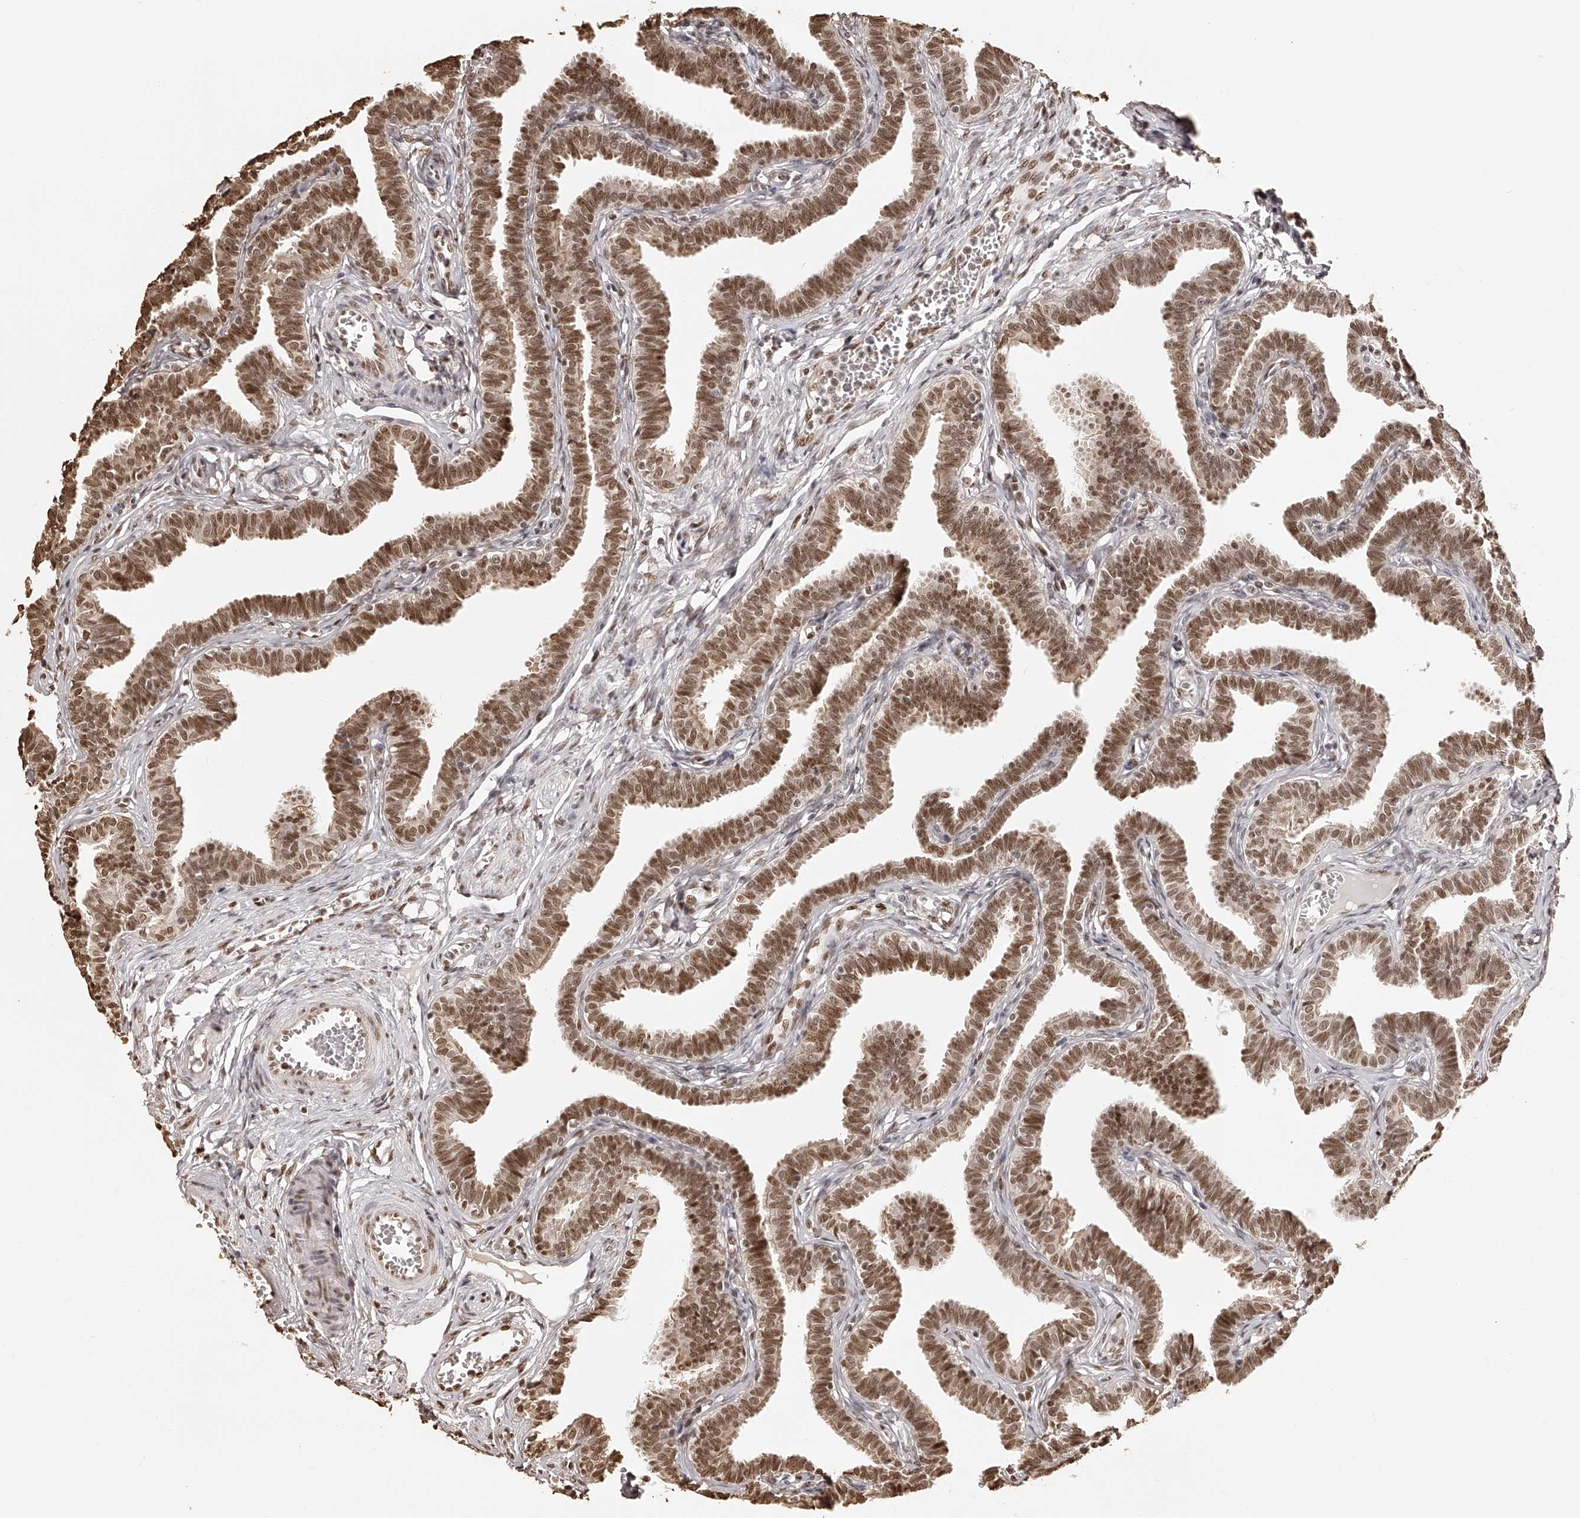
{"staining": {"intensity": "moderate", "quantity": ">75%", "location": "nuclear"}, "tissue": "fallopian tube", "cell_type": "Glandular cells", "image_type": "normal", "snomed": [{"axis": "morphology", "description": "Normal tissue, NOS"}, {"axis": "topography", "description": "Fallopian tube"}, {"axis": "topography", "description": "Ovary"}], "caption": "Glandular cells demonstrate moderate nuclear positivity in approximately >75% of cells in unremarkable fallopian tube.", "gene": "ZNF503", "patient": {"sex": "female", "age": 23}}